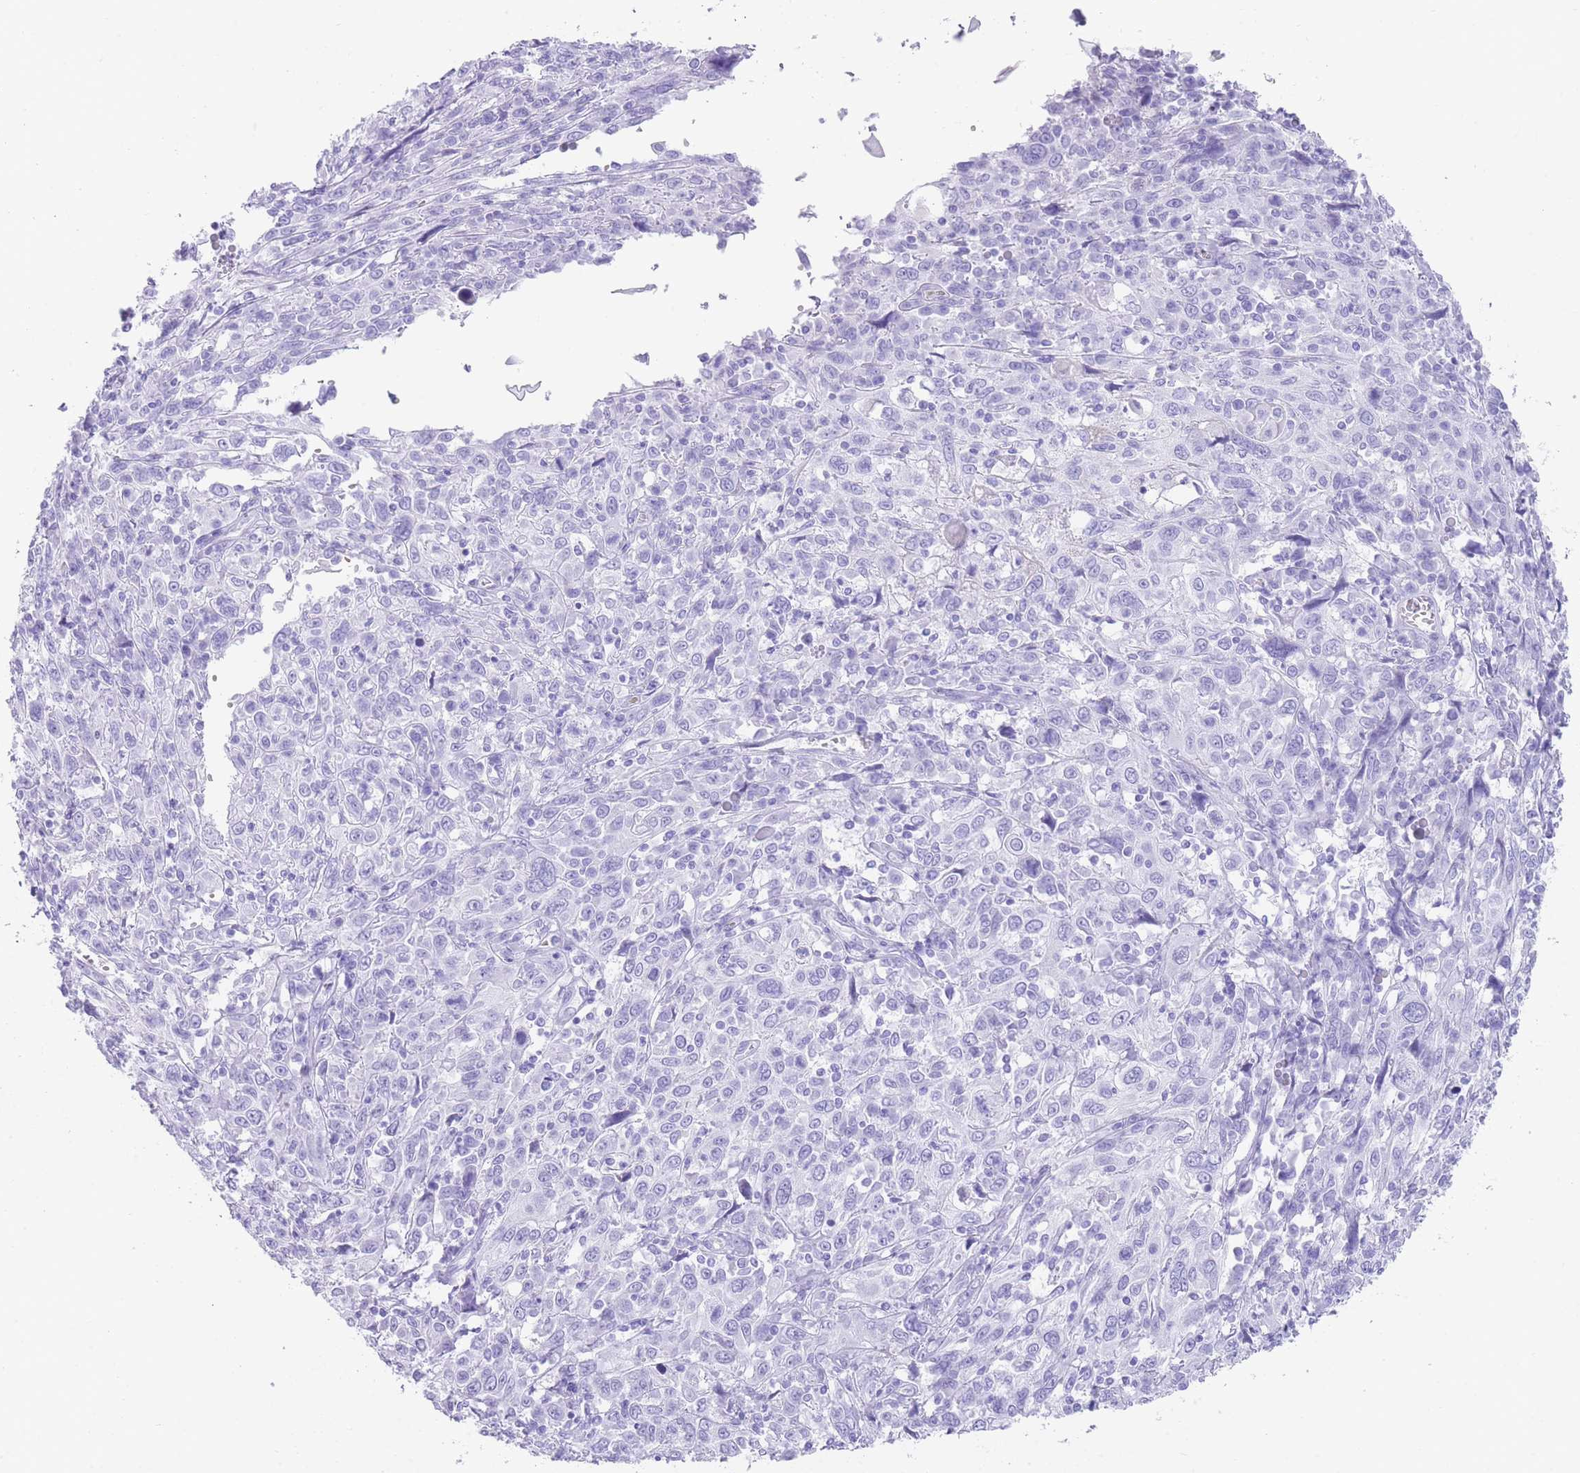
{"staining": {"intensity": "negative", "quantity": "none", "location": "none"}, "tissue": "cervical cancer", "cell_type": "Tumor cells", "image_type": "cancer", "snomed": [{"axis": "morphology", "description": "Squamous cell carcinoma, NOS"}, {"axis": "topography", "description": "Cervix"}], "caption": "Cervical squamous cell carcinoma stained for a protein using IHC displays no expression tumor cells.", "gene": "ELOA2", "patient": {"sex": "female", "age": 46}}